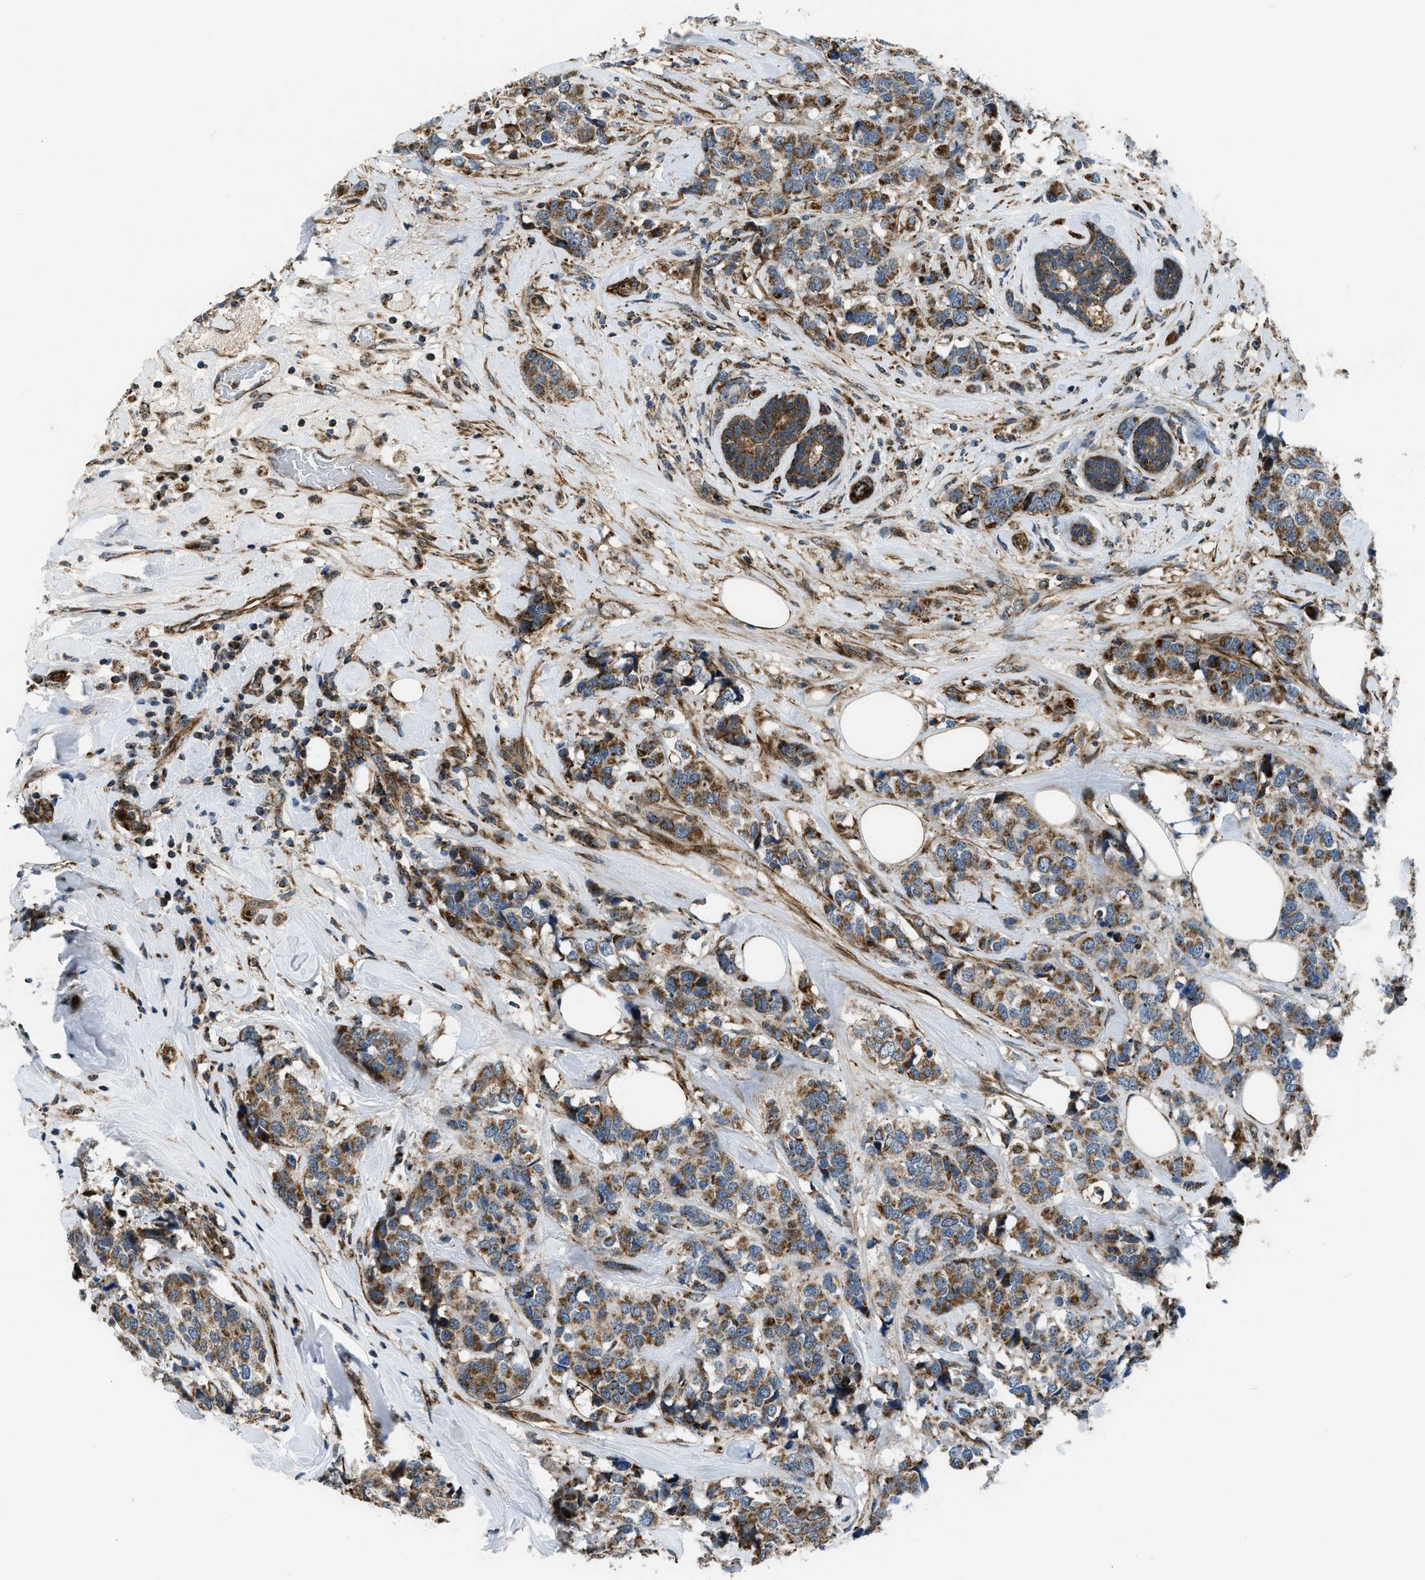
{"staining": {"intensity": "moderate", "quantity": ">75%", "location": "cytoplasmic/membranous"}, "tissue": "breast cancer", "cell_type": "Tumor cells", "image_type": "cancer", "snomed": [{"axis": "morphology", "description": "Lobular carcinoma"}, {"axis": "topography", "description": "Breast"}], "caption": "Breast cancer was stained to show a protein in brown. There is medium levels of moderate cytoplasmic/membranous expression in approximately >75% of tumor cells. Nuclei are stained in blue.", "gene": "GSDME", "patient": {"sex": "female", "age": 59}}